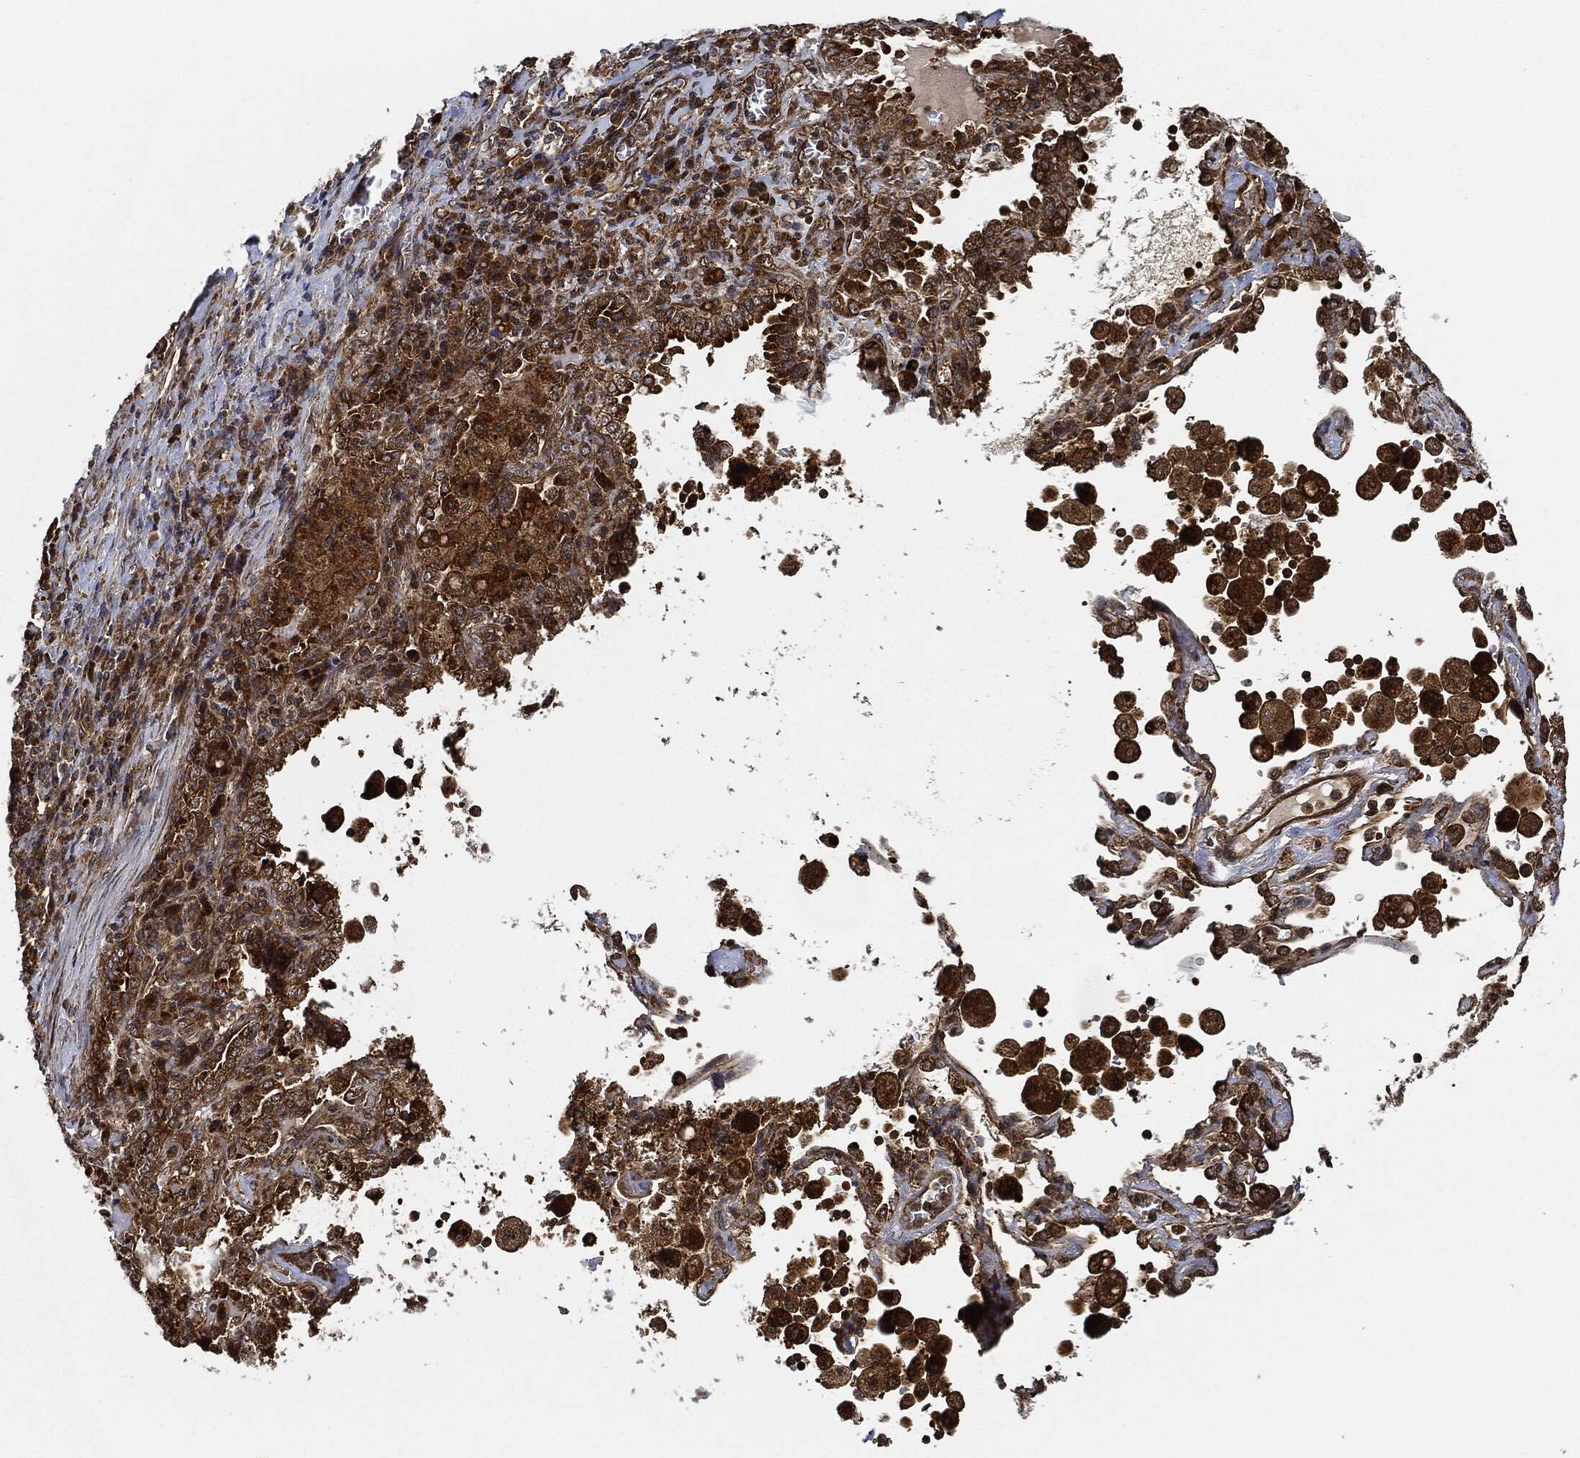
{"staining": {"intensity": "strong", "quantity": ">75%", "location": "cytoplasmic/membranous"}, "tissue": "lung cancer", "cell_type": "Tumor cells", "image_type": "cancer", "snomed": [{"axis": "morphology", "description": "Adenocarcinoma, NOS"}, {"axis": "topography", "description": "Lung"}], "caption": "Immunohistochemical staining of lung cancer demonstrates high levels of strong cytoplasmic/membranous protein expression in approximately >75% of tumor cells.", "gene": "CEP290", "patient": {"sex": "female", "age": 61}}